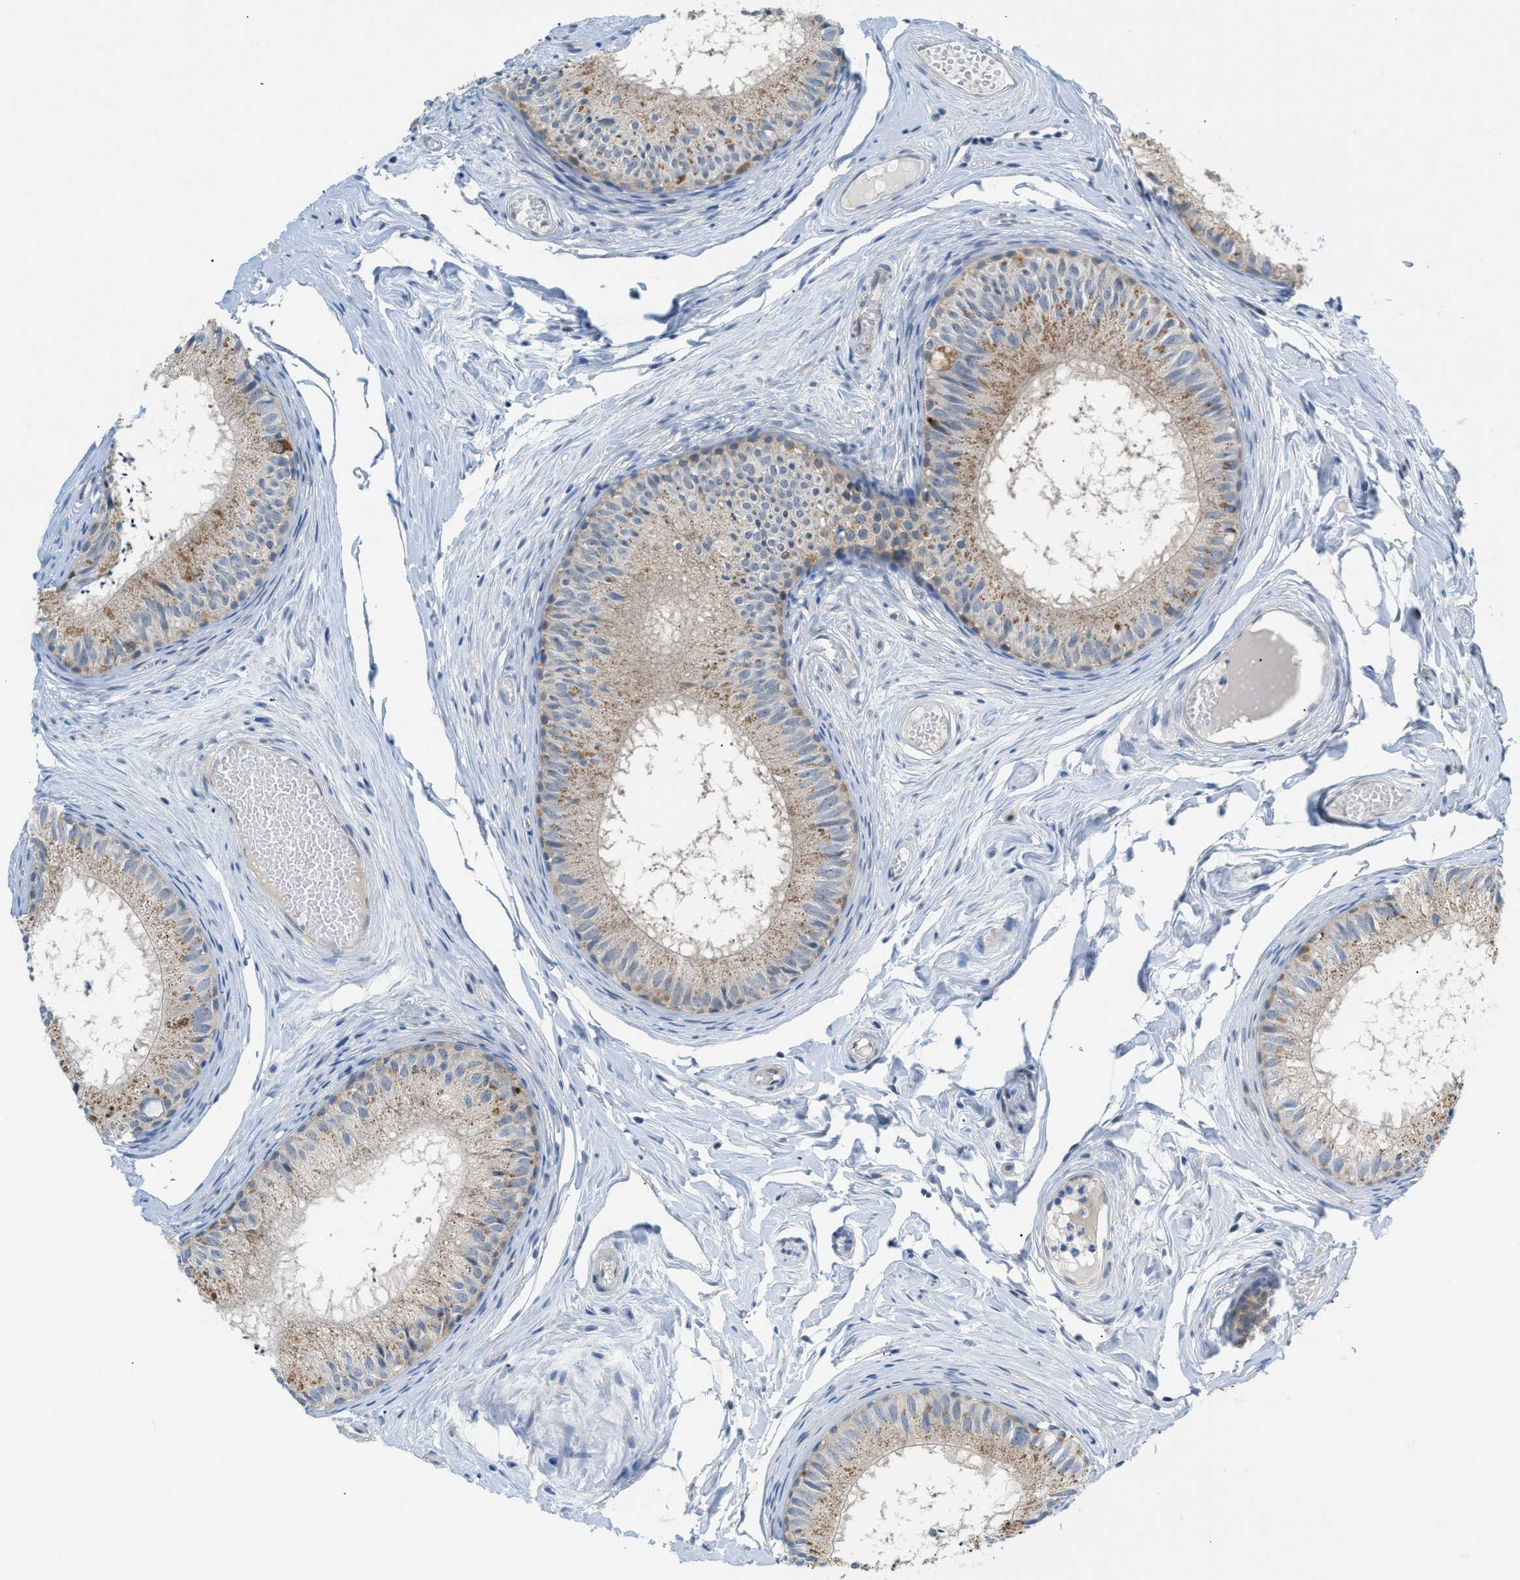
{"staining": {"intensity": "moderate", "quantity": "25%-75%", "location": "cytoplasmic/membranous"}, "tissue": "epididymis", "cell_type": "Glandular cells", "image_type": "normal", "snomed": [{"axis": "morphology", "description": "Normal tissue, NOS"}, {"axis": "topography", "description": "Epididymis"}], "caption": "Immunohistochemical staining of normal human epididymis reveals moderate cytoplasmic/membranous protein staining in about 25%-75% of glandular cells. (IHC, brightfield microscopy, high magnification).", "gene": "RBBP9", "patient": {"sex": "male", "age": 46}}